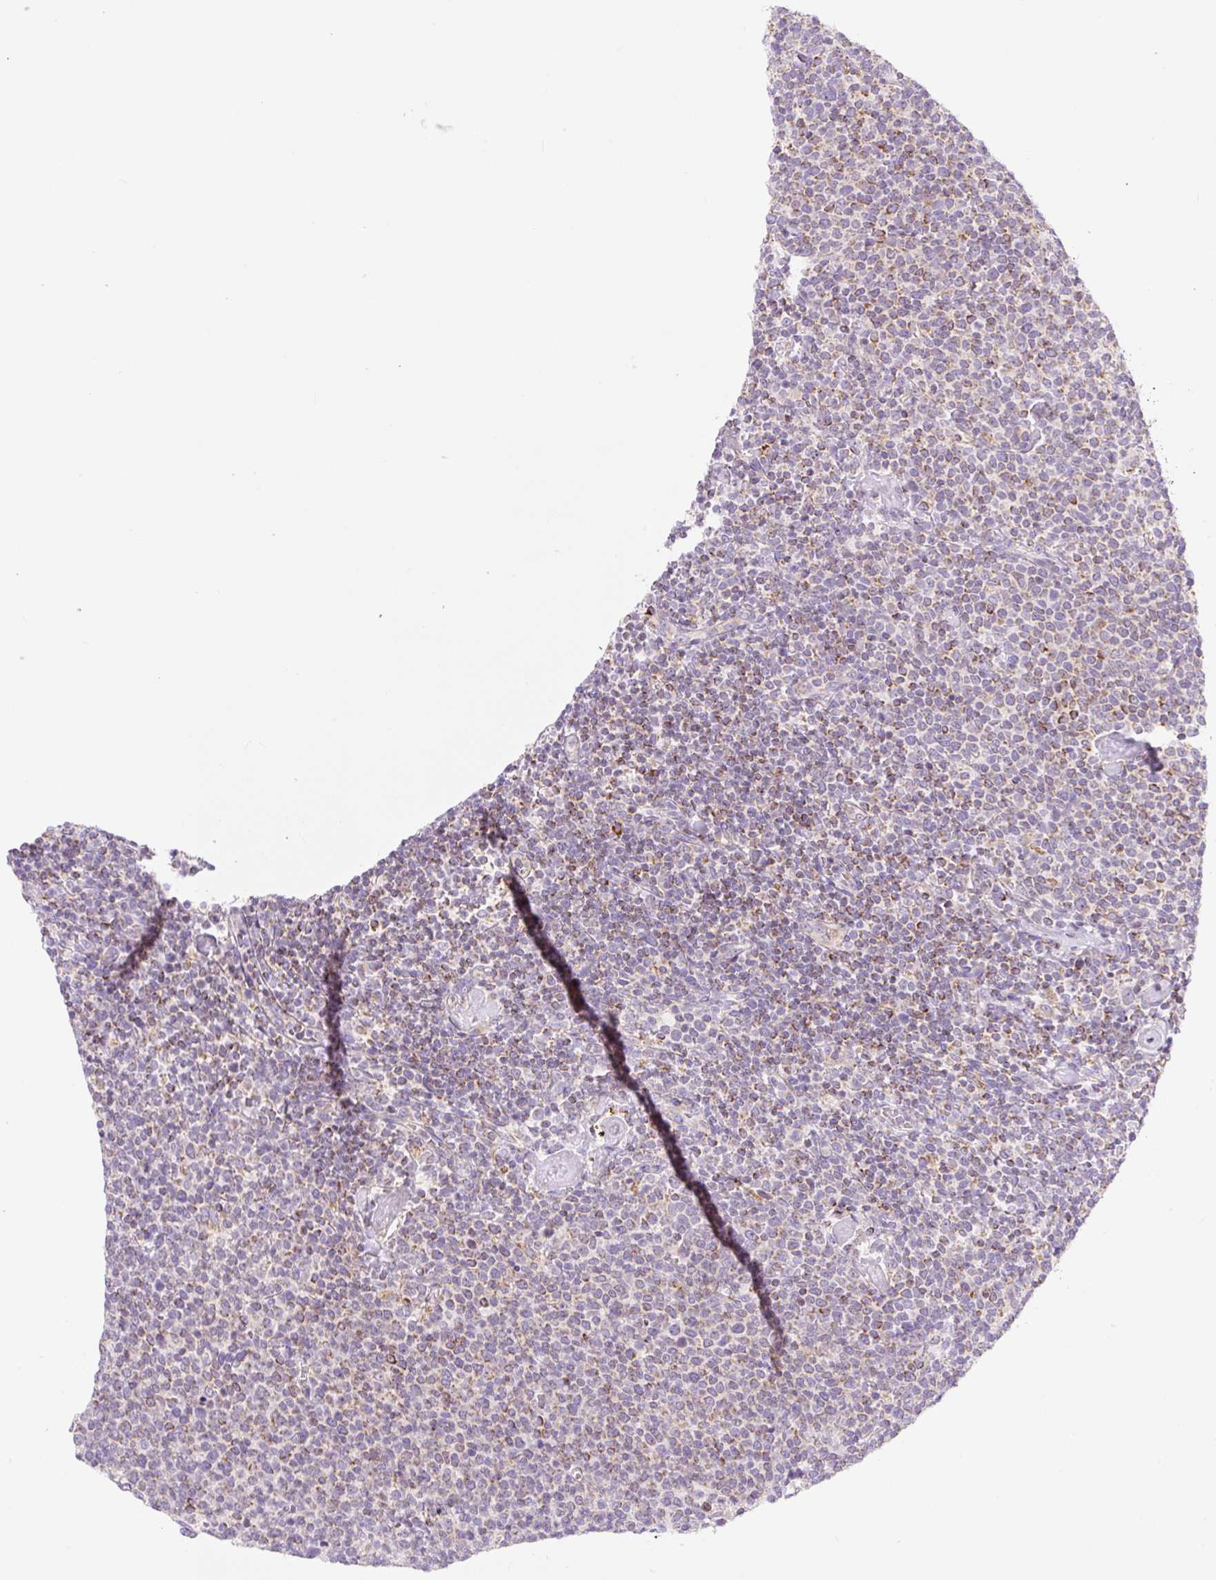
{"staining": {"intensity": "weak", "quantity": "25%-75%", "location": "cytoplasmic/membranous"}, "tissue": "lymphoma", "cell_type": "Tumor cells", "image_type": "cancer", "snomed": [{"axis": "morphology", "description": "Malignant lymphoma, non-Hodgkin's type, High grade"}, {"axis": "topography", "description": "Lymph node"}], "caption": "This image shows malignant lymphoma, non-Hodgkin's type (high-grade) stained with IHC to label a protein in brown. The cytoplasmic/membranous of tumor cells show weak positivity for the protein. Nuclei are counter-stained blue.", "gene": "FOCAD", "patient": {"sex": "male", "age": 61}}